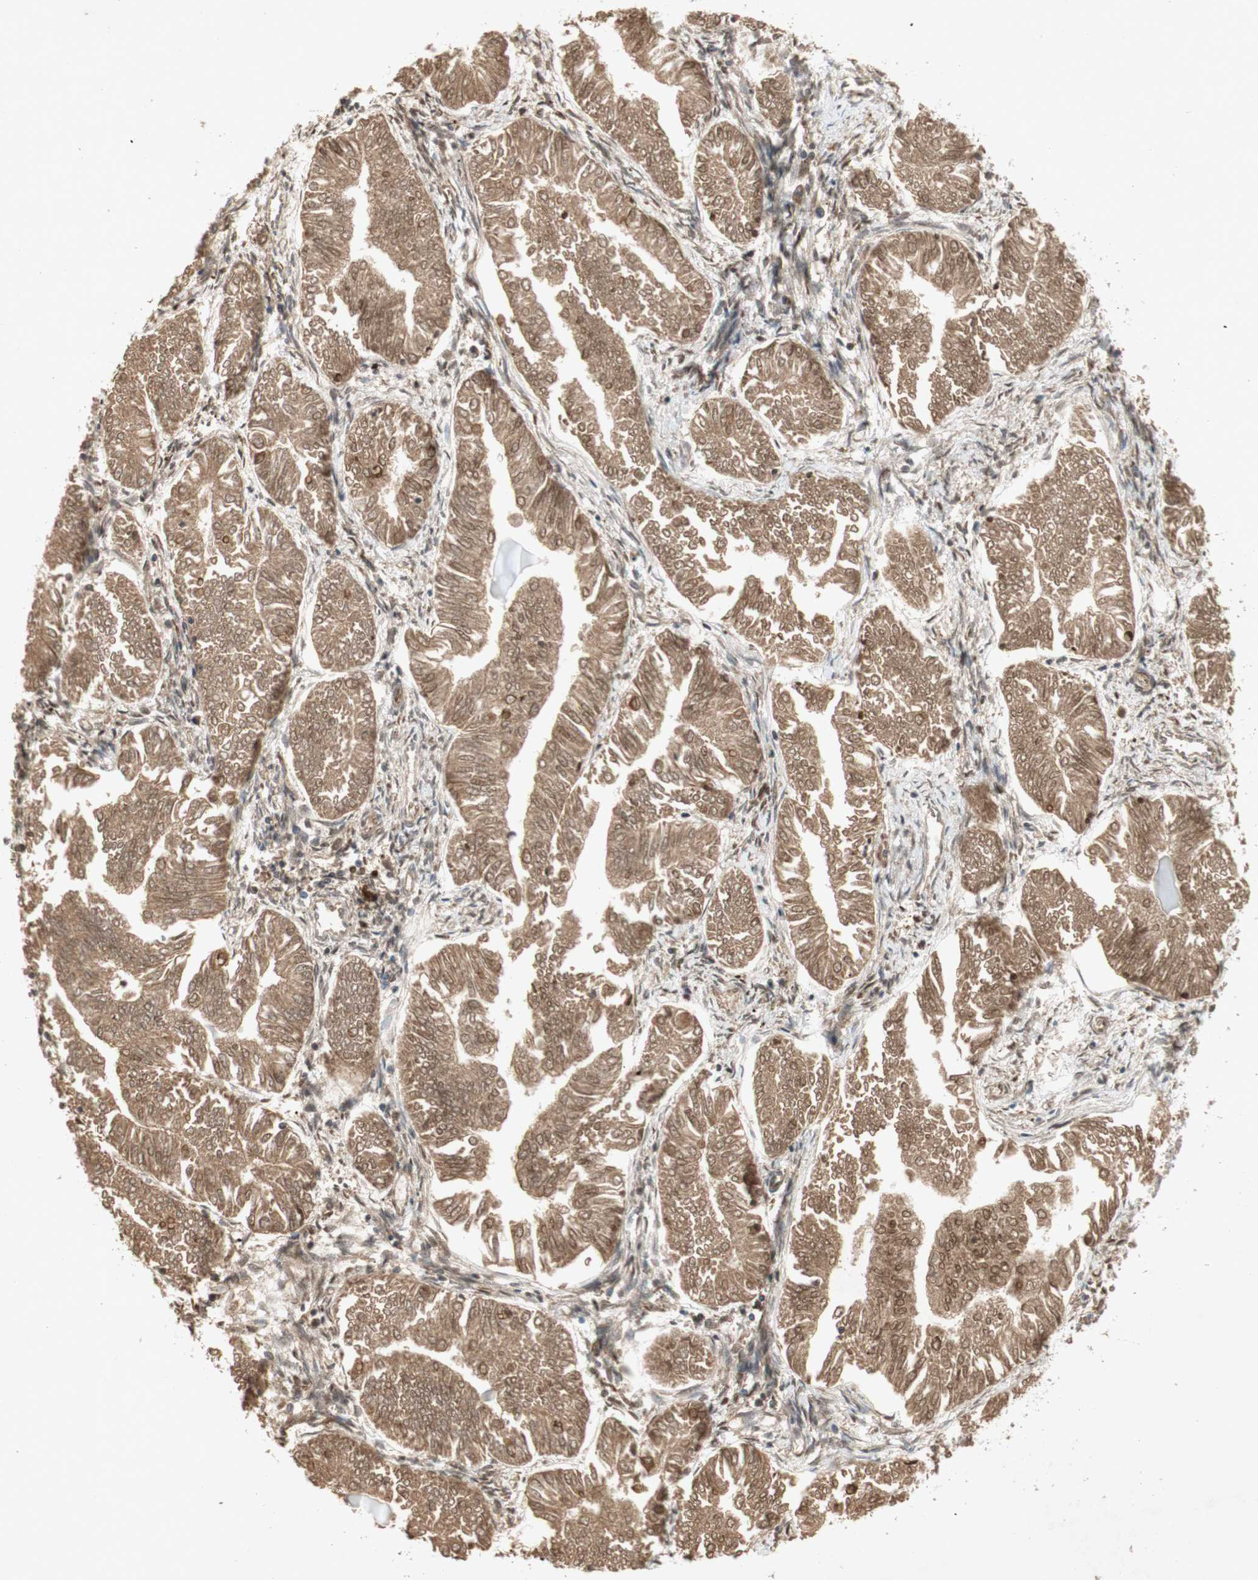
{"staining": {"intensity": "moderate", "quantity": ">75%", "location": "cytoplasmic/membranous"}, "tissue": "endometrial cancer", "cell_type": "Tumor cells", "image_type": "cancer", "snomed": [{"axis": "morphology", "description": "Adenocarcinoma, NOS"}, {"axis": "topography", "description": "Endometrium"}], "caption": "Approximately >75% of tumor cells in endometrial adenocarcinoma show moderate cytoplasmic/membranous protein expression as visualized by brown immunohistochemical staining.", "gene": "NRG4", "patient": {"sex": "female", "age": 53}}